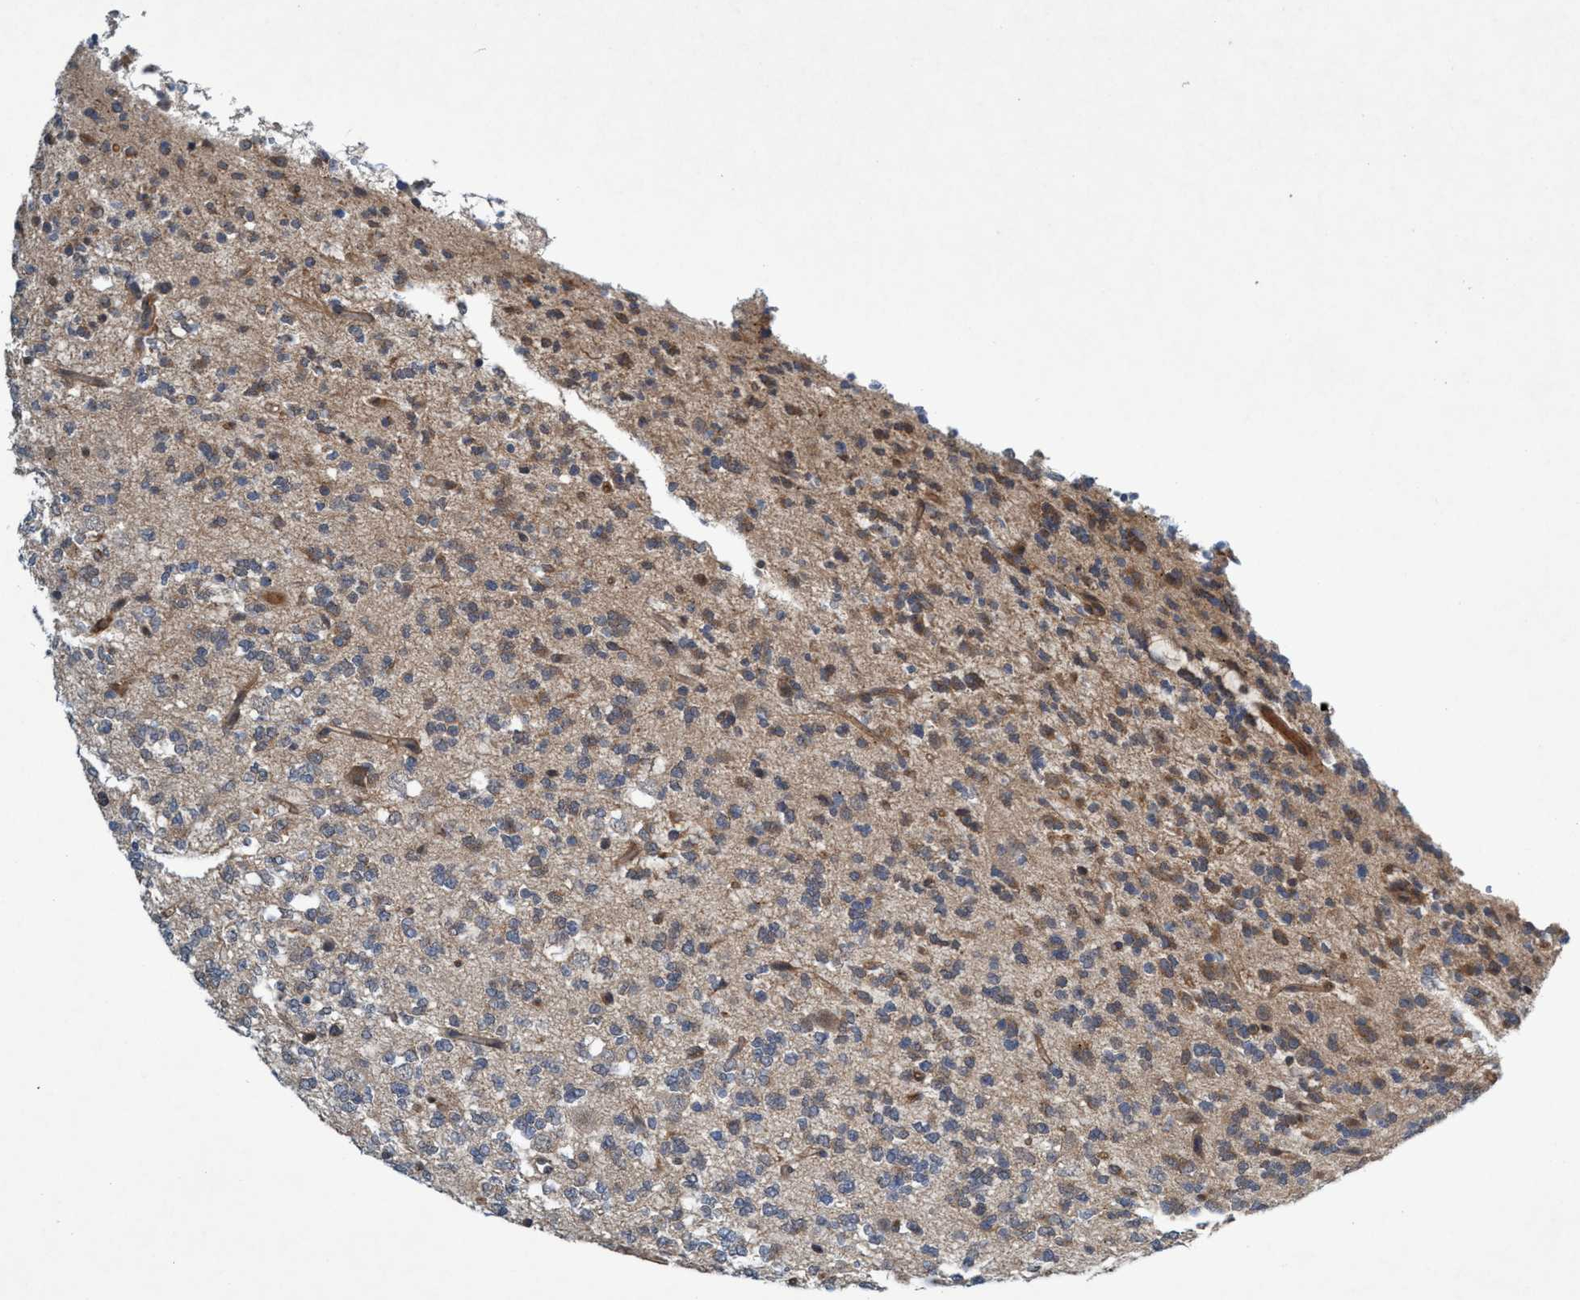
{"staining": {"intensity": "moderate", "quantity": "<25%", "location": "cytoplasmic/membranous"}, "tissue": "glioma", "cell_type": "Tumor cells", "image_type": "cancer", "snomed": [{"axis": "morphology", "description": "Glioma, malignant, Low grade"}, {"axis": "topography", "description": "Brain"}], "caption": "Immunohistochemical staining of human glioma exhibits low levels of moderate cytoplasmic/membranous protein positivity in approximately <25% of tumor cells. The staining was performed using DAB (3,3'-diaminobenzidine), with brown indicating positive protein expression. Nuclei are stained blue with hematoxylin.", "gene": "TRIM65", "patient": {"sex": "male", "age": 38}}